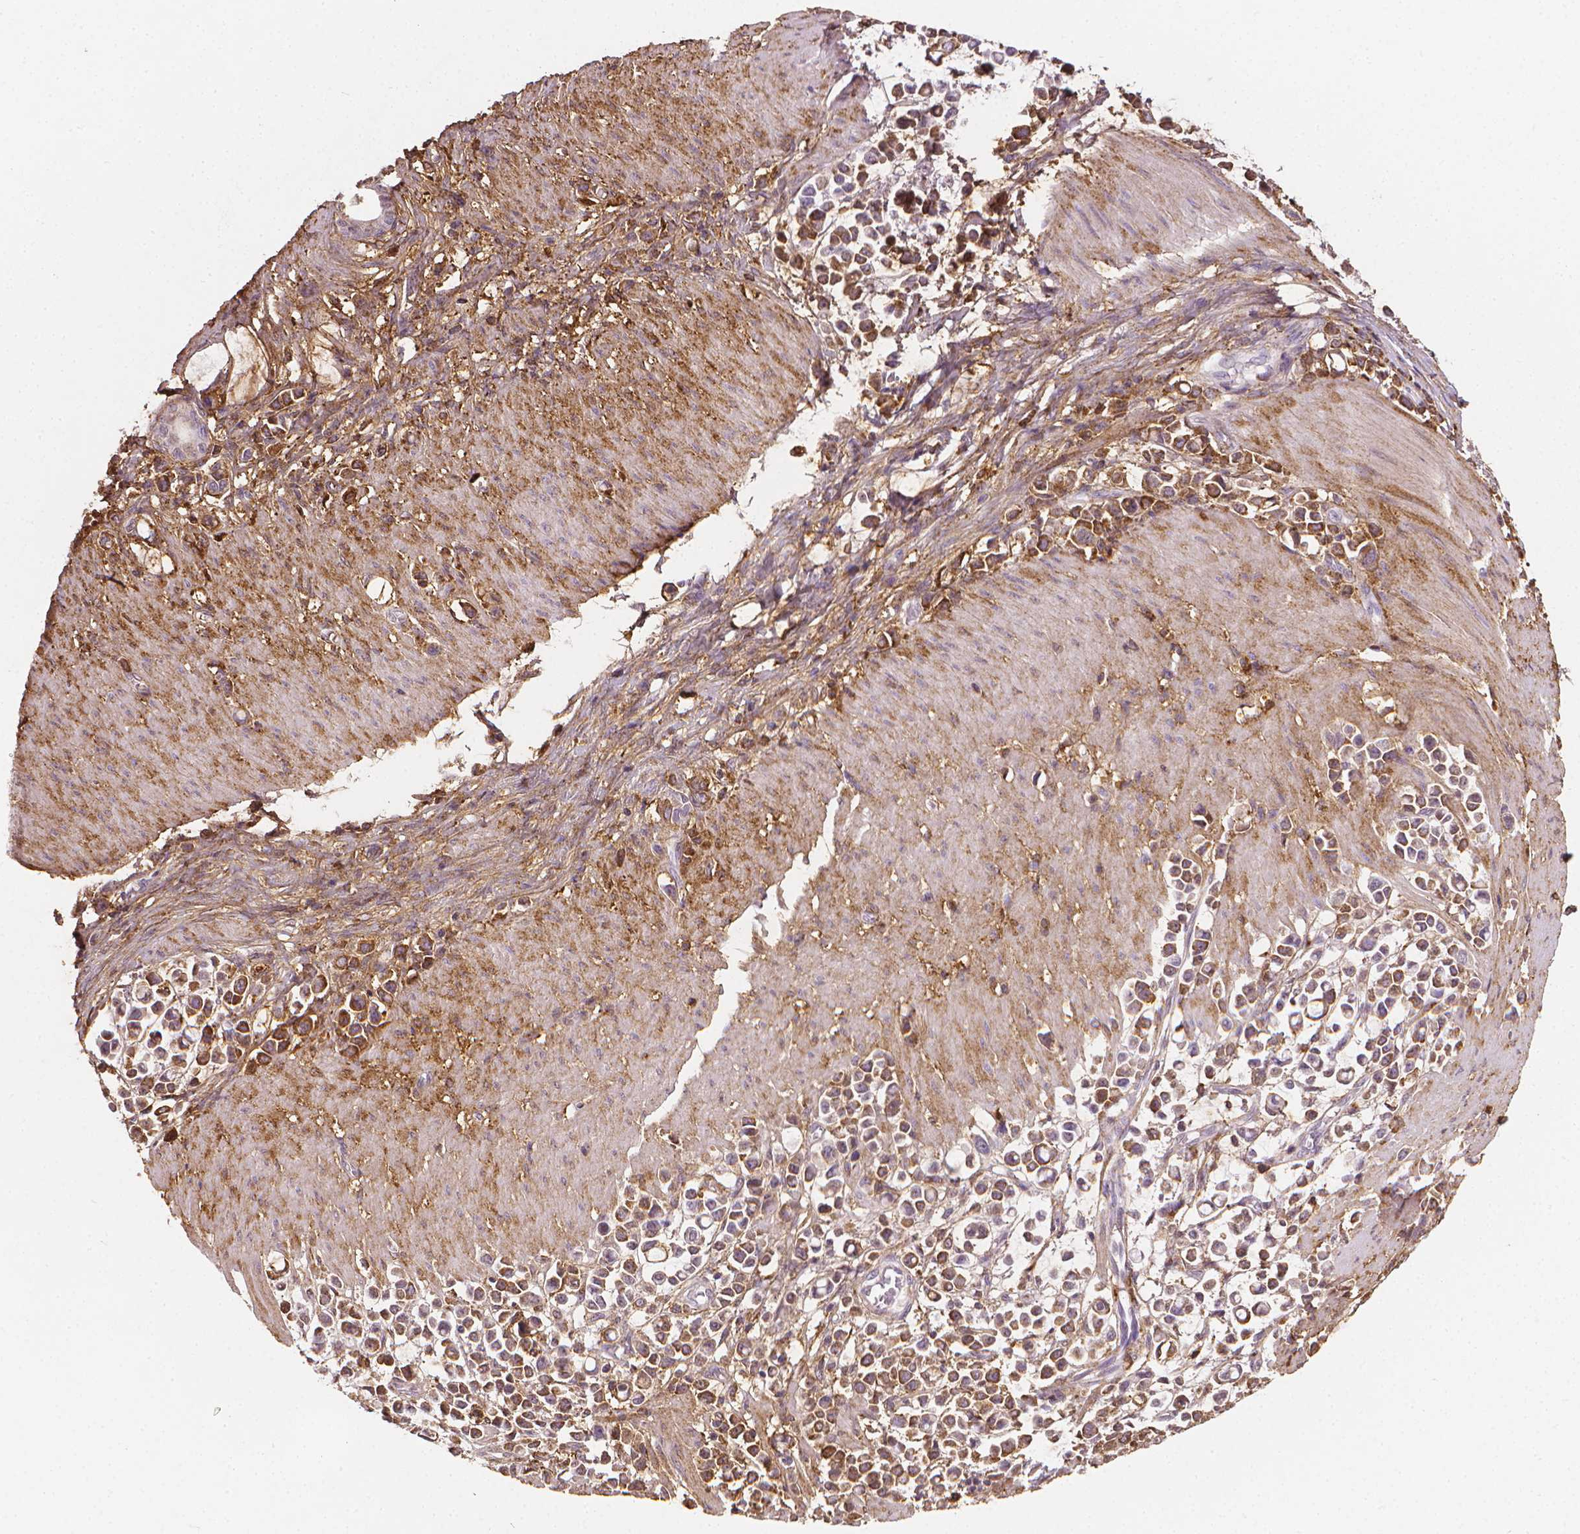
{"staining": {"intensity": "moderate", "quantity": "25%-75%", "location": "cytoplasmic/membranous"}, "tissue": "stomach cancer", "cell_type": "Tumor cells", "image_type": "cancer", "snomed": [{"axis": "morphology", "description": "Adenocarcinoma, NOS"}, {"axis": "topography", "description": "Stomach"}], "caption": "About 25%-75% of tumor cells in human stomach cancer (adenocarcinoma) show moderate cytoplasmic/membranous protein staining as visualized by brown immunohistochemical staining.", "gene": "DCN", "patient": {"sex": "male", "age": 82}}